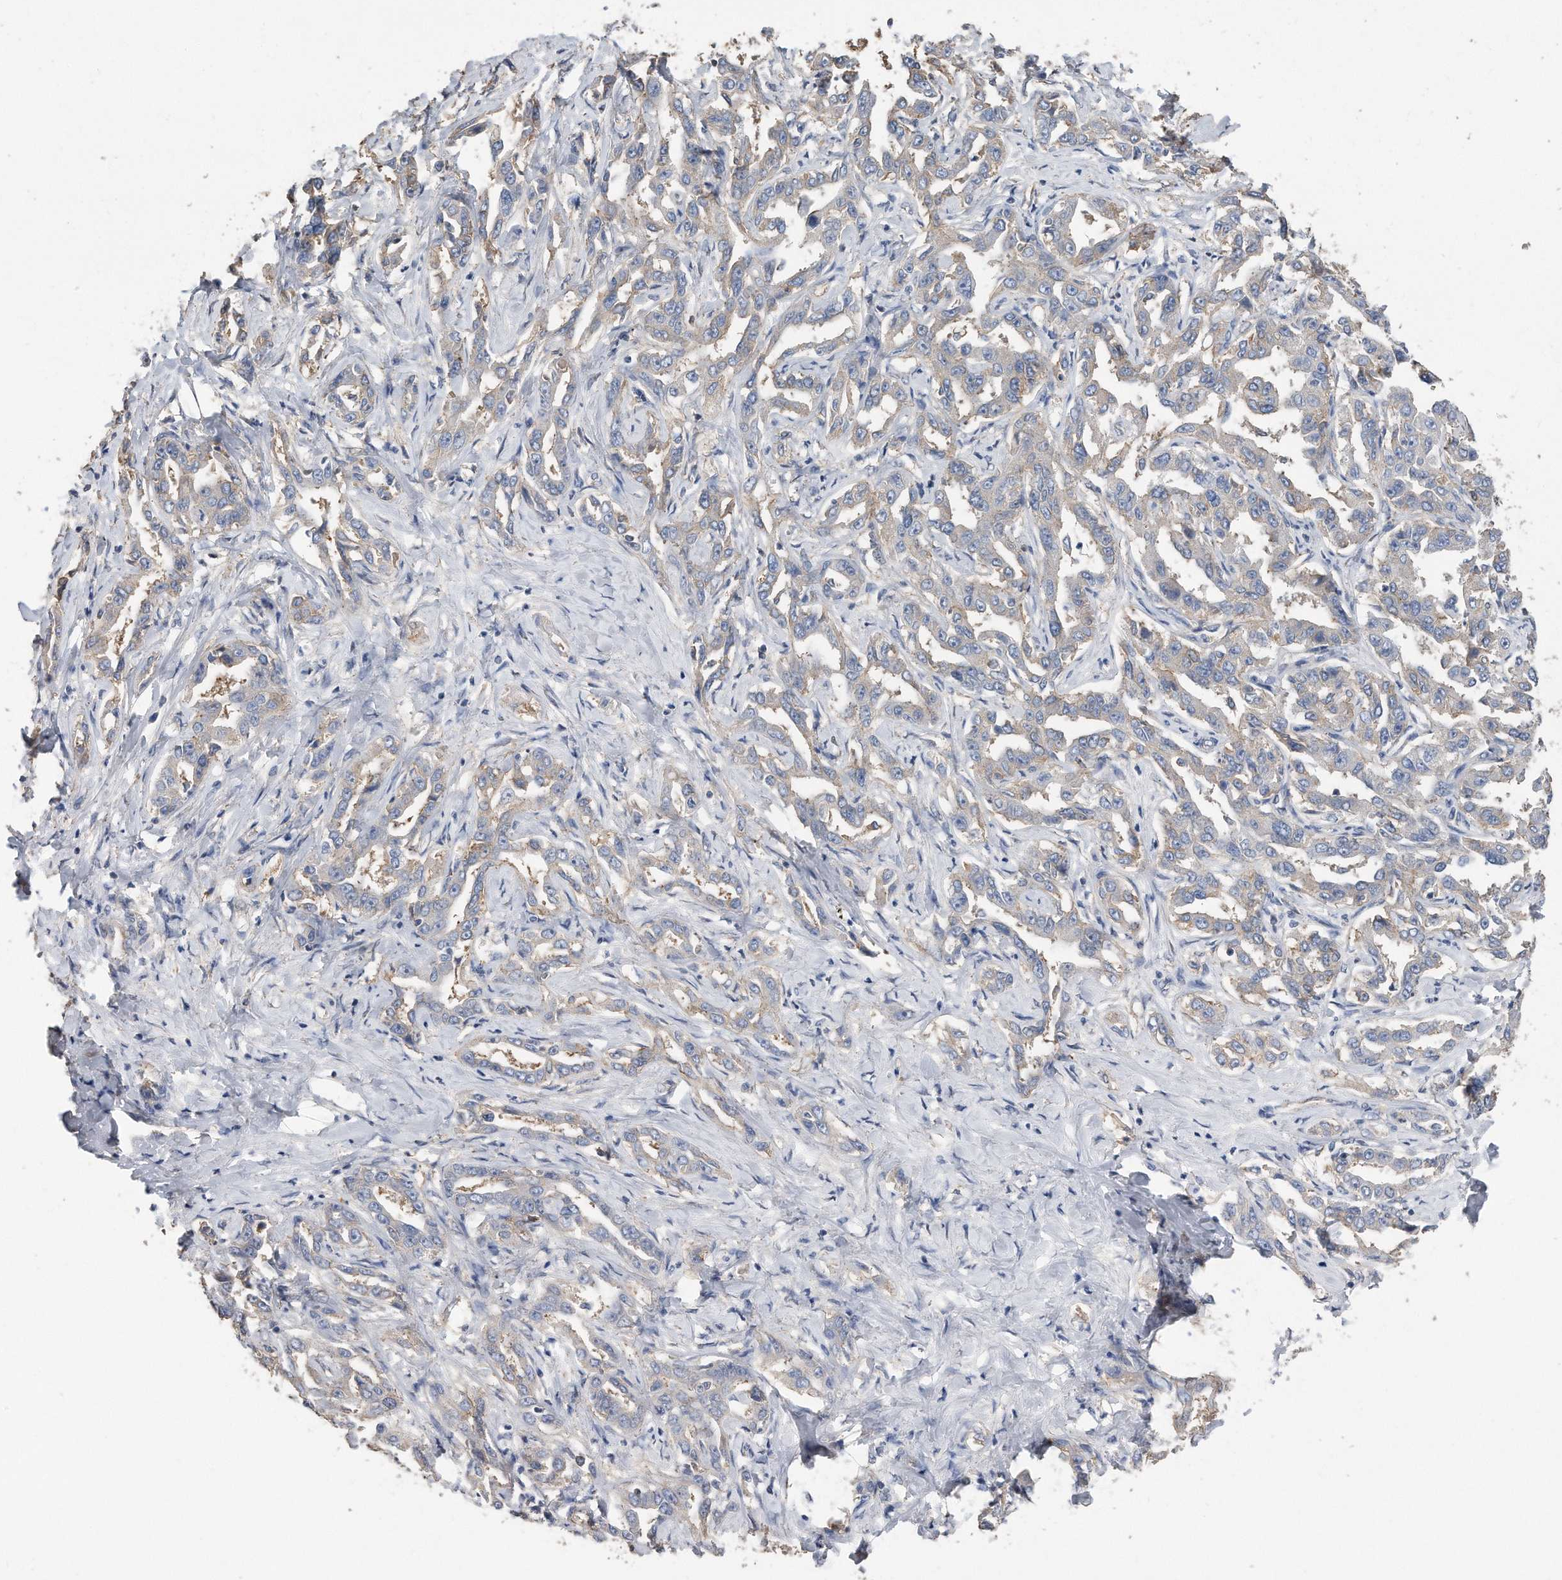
{"staining": {"intensity": "weak", "quantity": "<25%", "location": "cytoplasmic/membranous"}, "tissue": "liver cancer", "cell_type": "Tumor cells", "image_type": "cancer", "snomed": [{"axis": "morphology", "description": "Cholangiocarcinoma"}, {"axis": "topography", "description": "Liver"}], "caption": "This photomicrograph is of cholangiocarcinoma (liver) stained with immunohistochemistry (IHC) to label a protein in brown with the nuclei are counter-stained blue. There is no staining in tumor cells.", "gene": "CDCP1", "patient": {"sex": "male", "age": 59}}